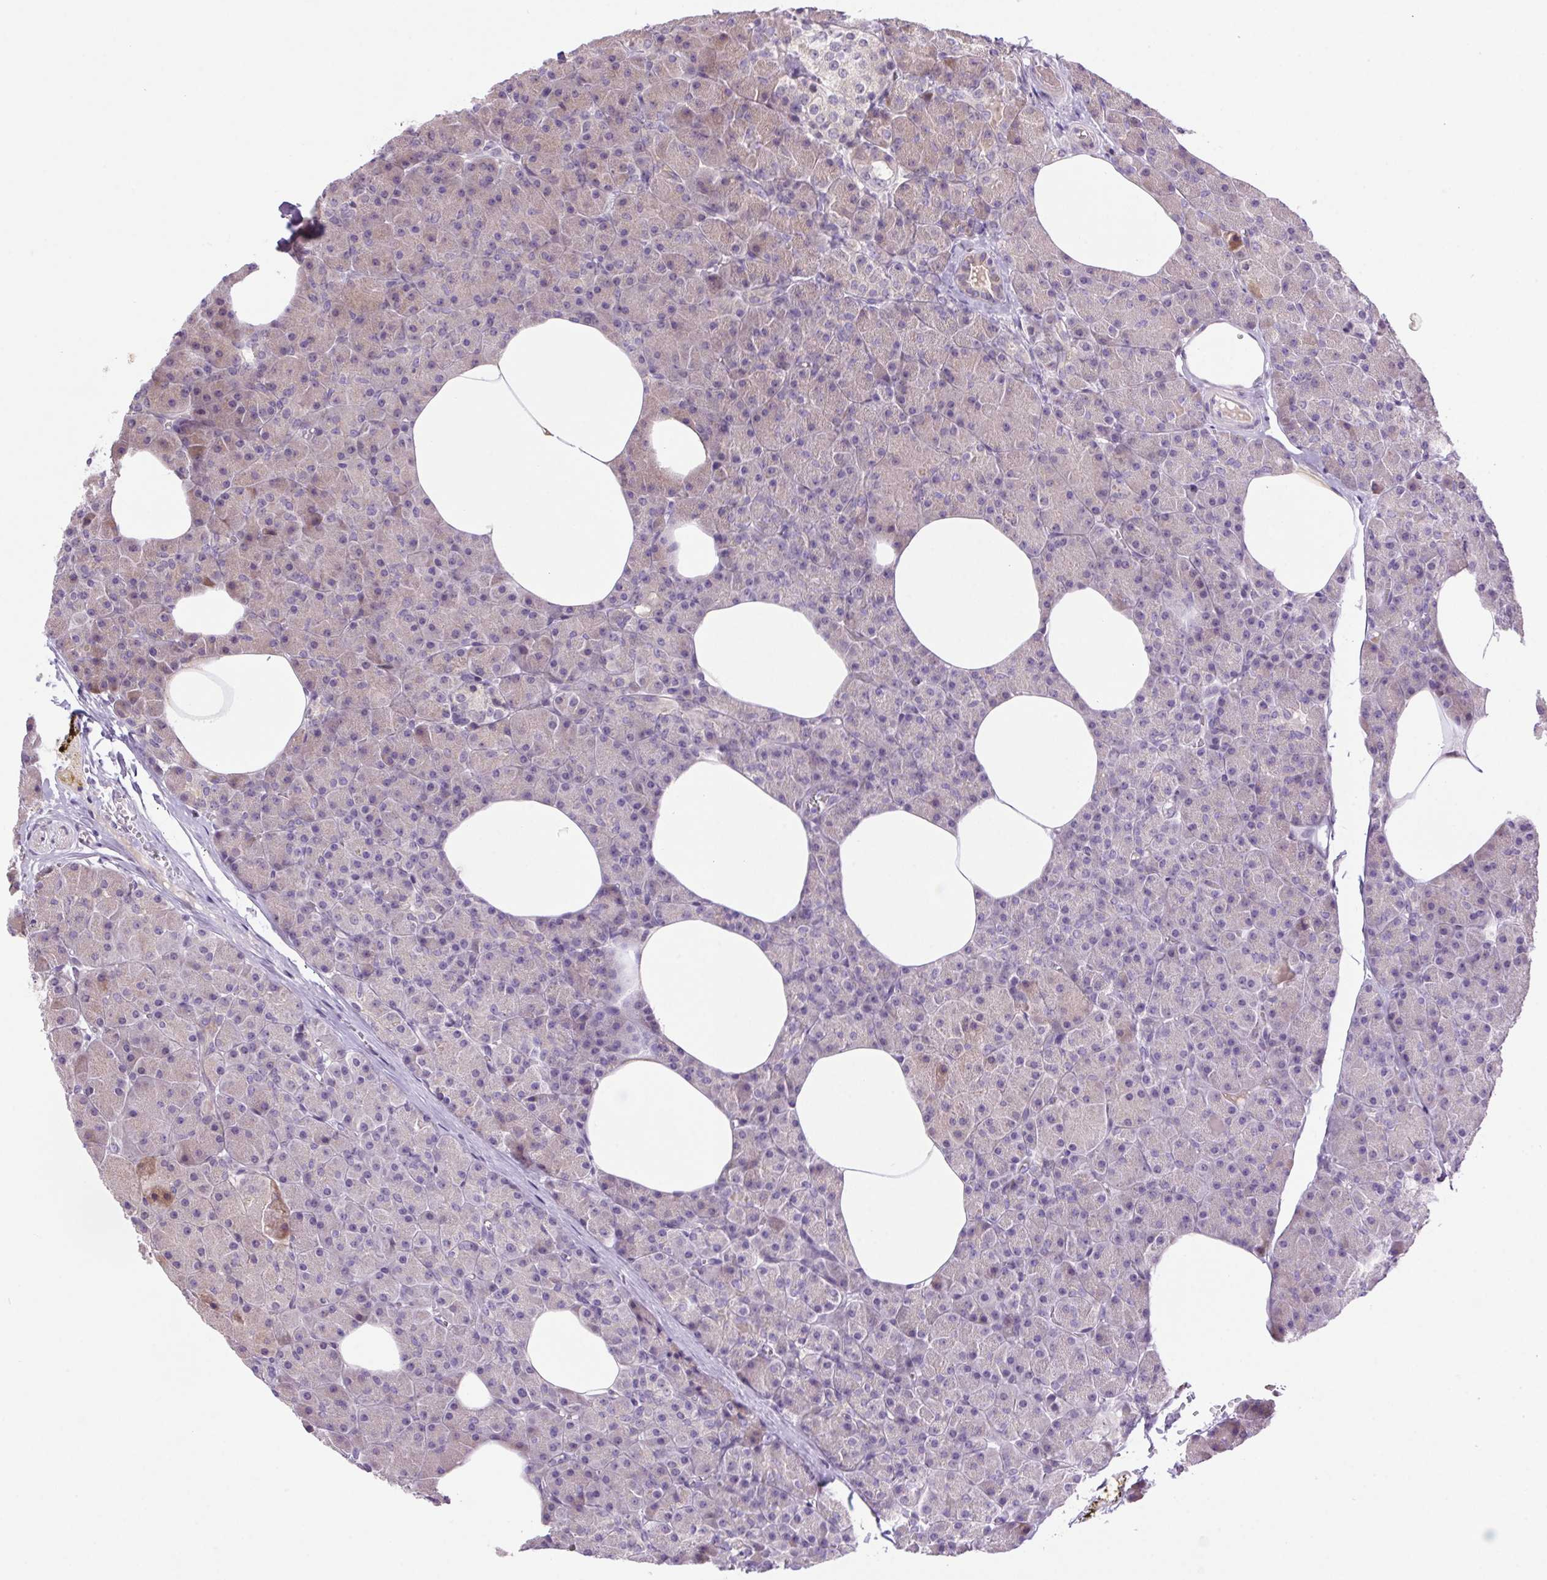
{"staining": {"intensity": "moderate", "quantity": "25%-75%", "location": "cytoplasmic/membranous"}, "tissue": "pancreas", "cell_type": "Exocrine glandular cells", "image_type": "normal", "snomed": [{"axis": "morphology", "description": "Normal tissue, NOS"}, {"axis": "topography", "description": "Pancreas"}], "caption": "This is a micrograph of immunohistochemistry staining of unremarkable pancreas, which shows moderate positivity in the cytoplasmic/membranous of exocrine glandular cells.", "gene": "LRRTM1", "patient": {"sex": "female", "age": 45}}